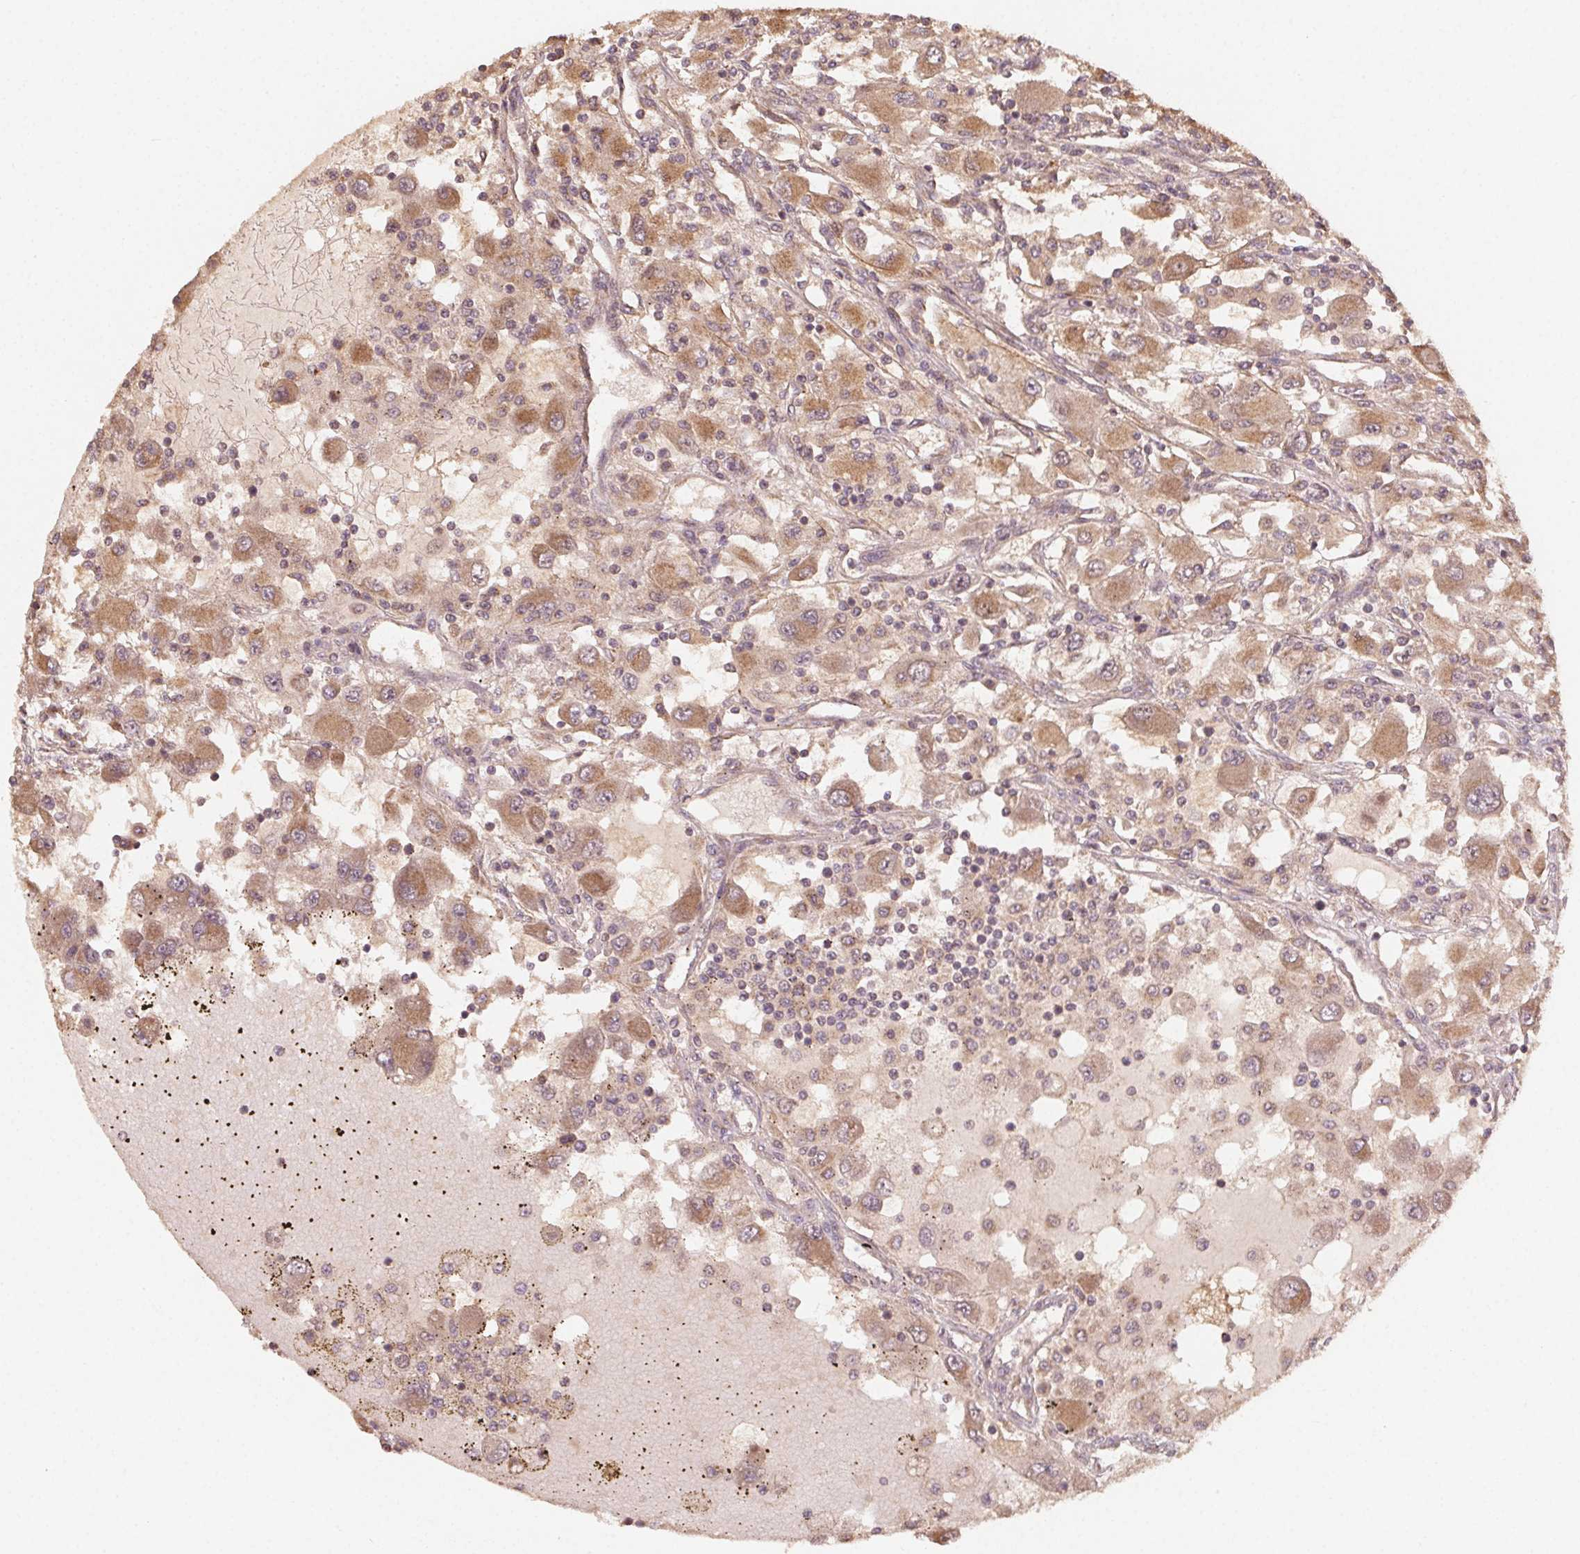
{"staining": {"intensity": "moderate", "quantity": ">75%", "location": "cytoplasmic/membranous"}, "tissue": "renal cancer", "cell_type": "Tumor cells", "image_type": "cancer", "snomed": [{"axis": "morphology", "description": "Adenocarcinoma, NOS"}, {"axis": "topography", "description": "Kidney"}], "caption": "Brown immunohistochemical staining in human renal cancer (adenocarcinoma) displays moderate cytoplasmic/membranous staining in approximately >75% of tumor cells.", "gene": "WBP2", "patient": {"sex": "female", "age": 67}}